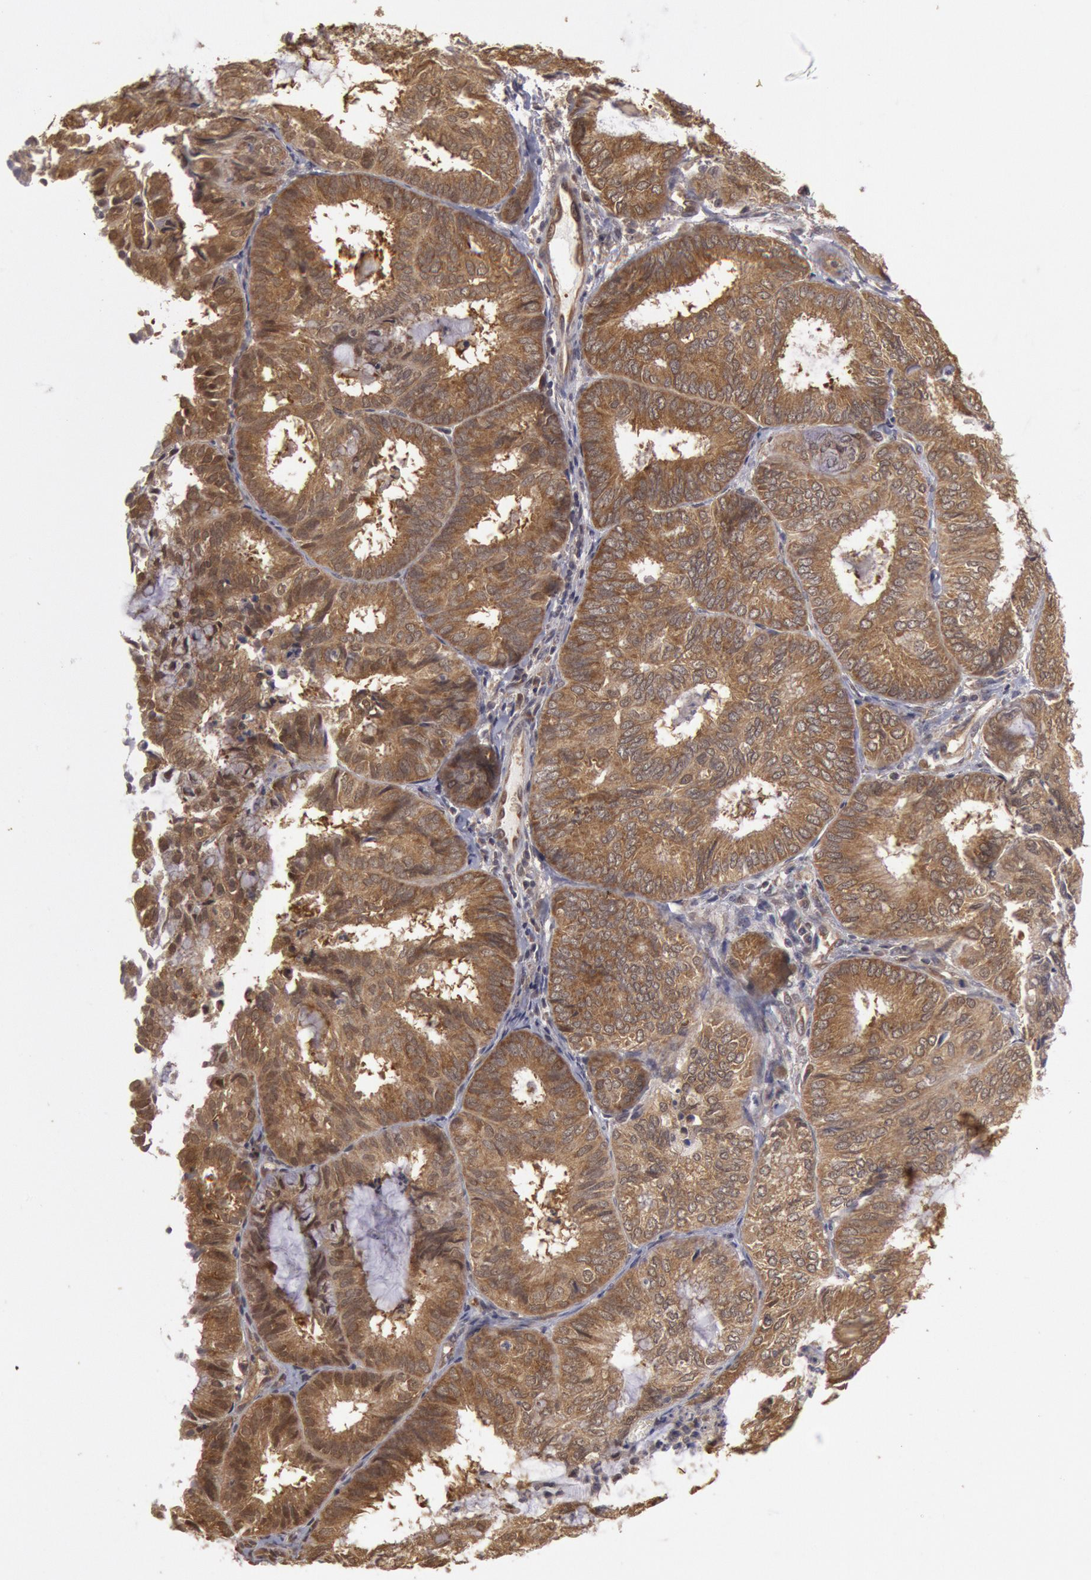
{"staining": {"intensity": "strong", "quantity": ">75%", "location": "cytoplasmic/membranous"}, "tissue": "endometrial cancer", "cell_type": "Tumor cells", "image_type": "cancer", "snomed": [{"axis": "morphology", "description": "Adenocarcinoma, NOS"}, {"axis": "topography", "description": "Endometrium"}], "caption": "Protein staining by IHC shows strong cytoplasmic/membranous staining in approximately >75% of tumor cells in endometrial cancer (adenocarcinoma).", "gene": "USP14", "patient": {"sex": "female", "age": 59}}